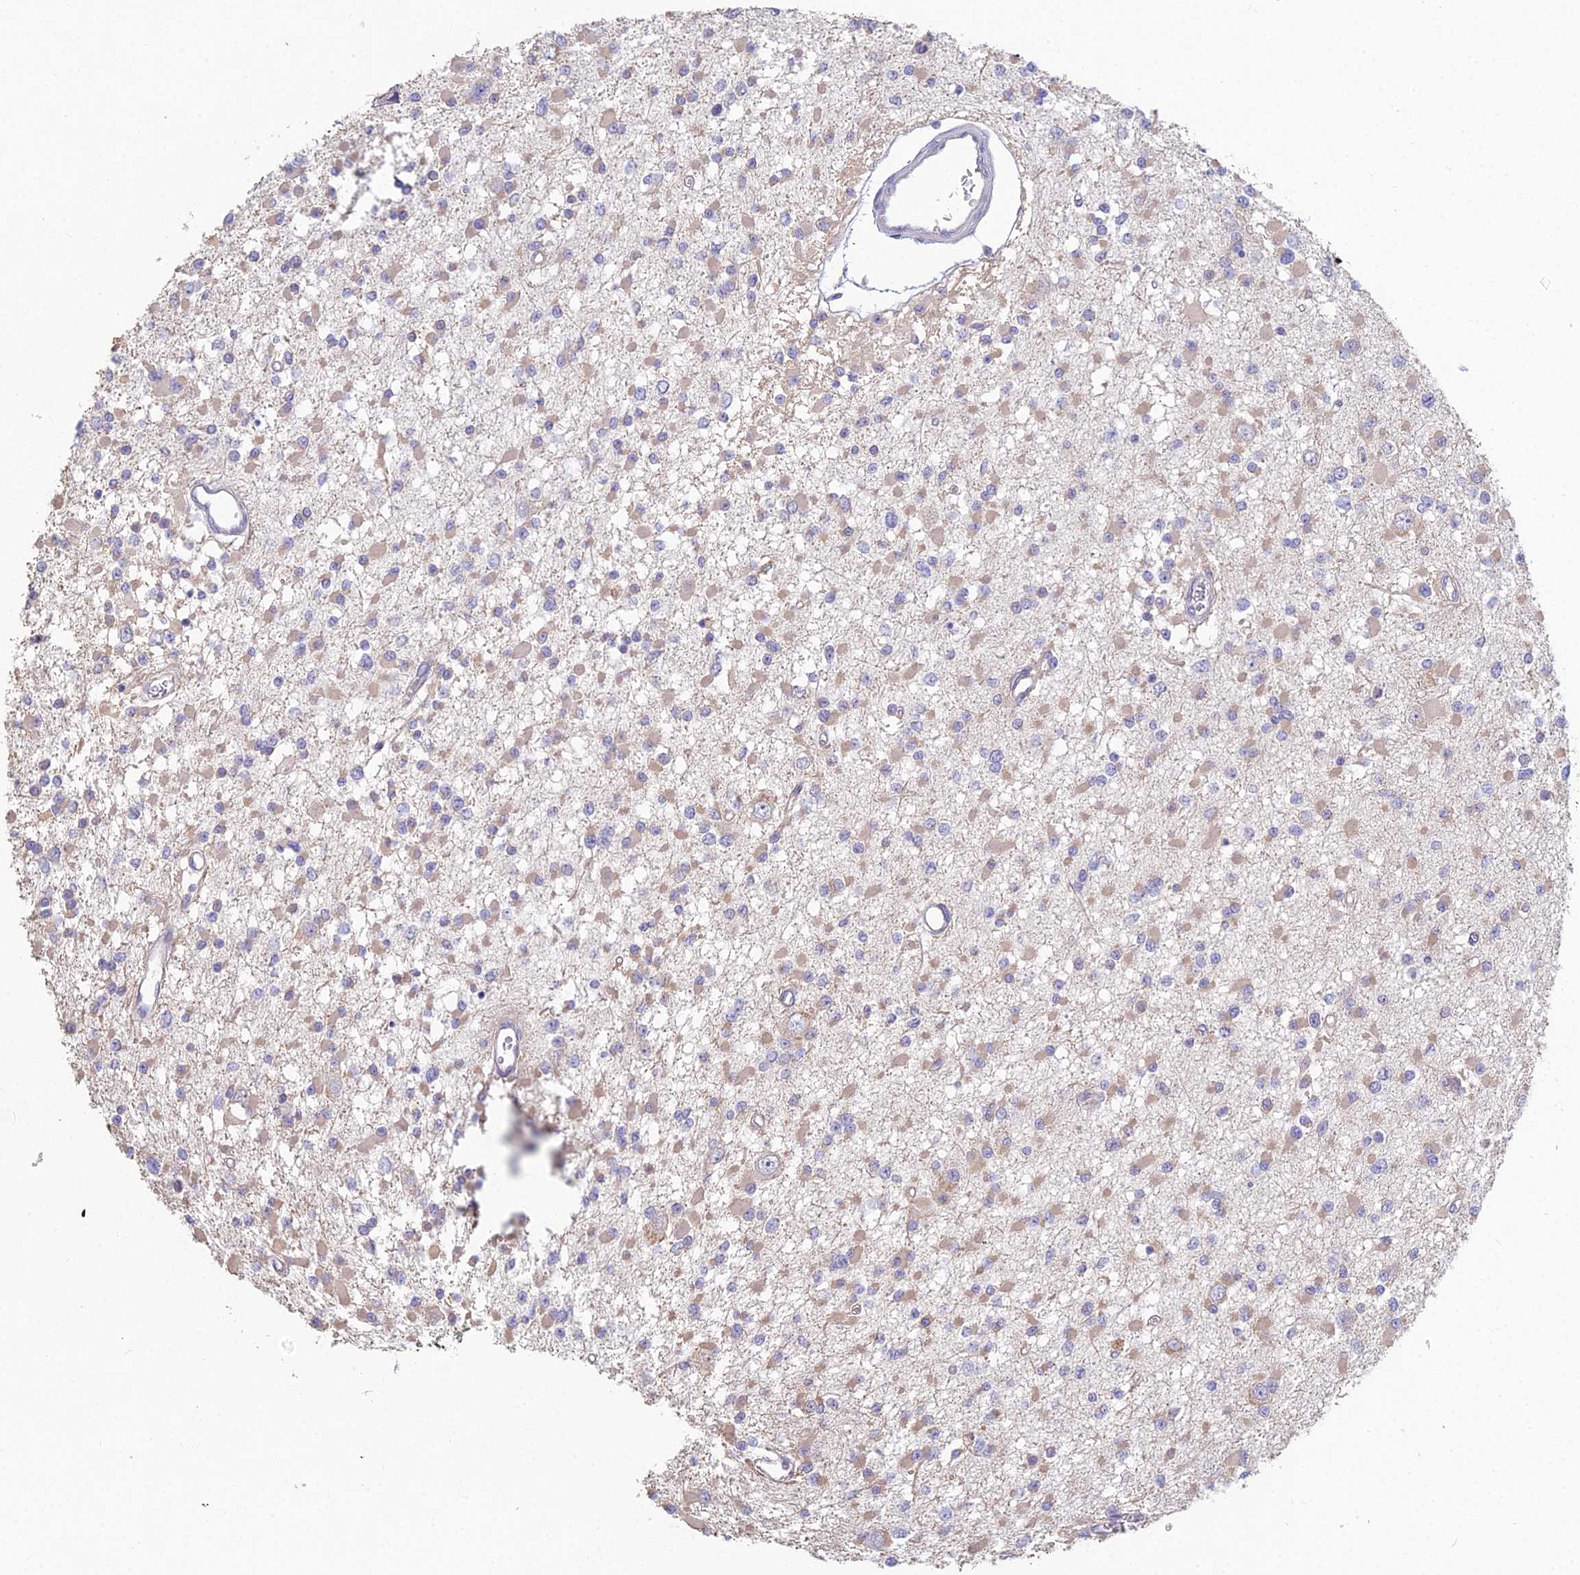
{"staining": {"intensity": "weak", "quantity": "25%-75%", "location": "cytoplasmic/membranous"}, "tissue": "glioma", "cell_type": "Tumor cells", "image_type": "cancer", "snomed": [{"axis": "morphology", "description": "Glioma, malignant, Low grade"}, {"axis": "topography", "description": "Brain"}], "caption": "Immunohistochemical staining of glioma shows weak cytoplasmic/membranous protein positivity in approximately 25%-75% of tumor cells. Using DAB (brown) and hematoxylin (blue) stains, captured at high magnification using brightfield microscopy.", "gene": "METTL26", "patient": {"sex": "female", "age": 22}}